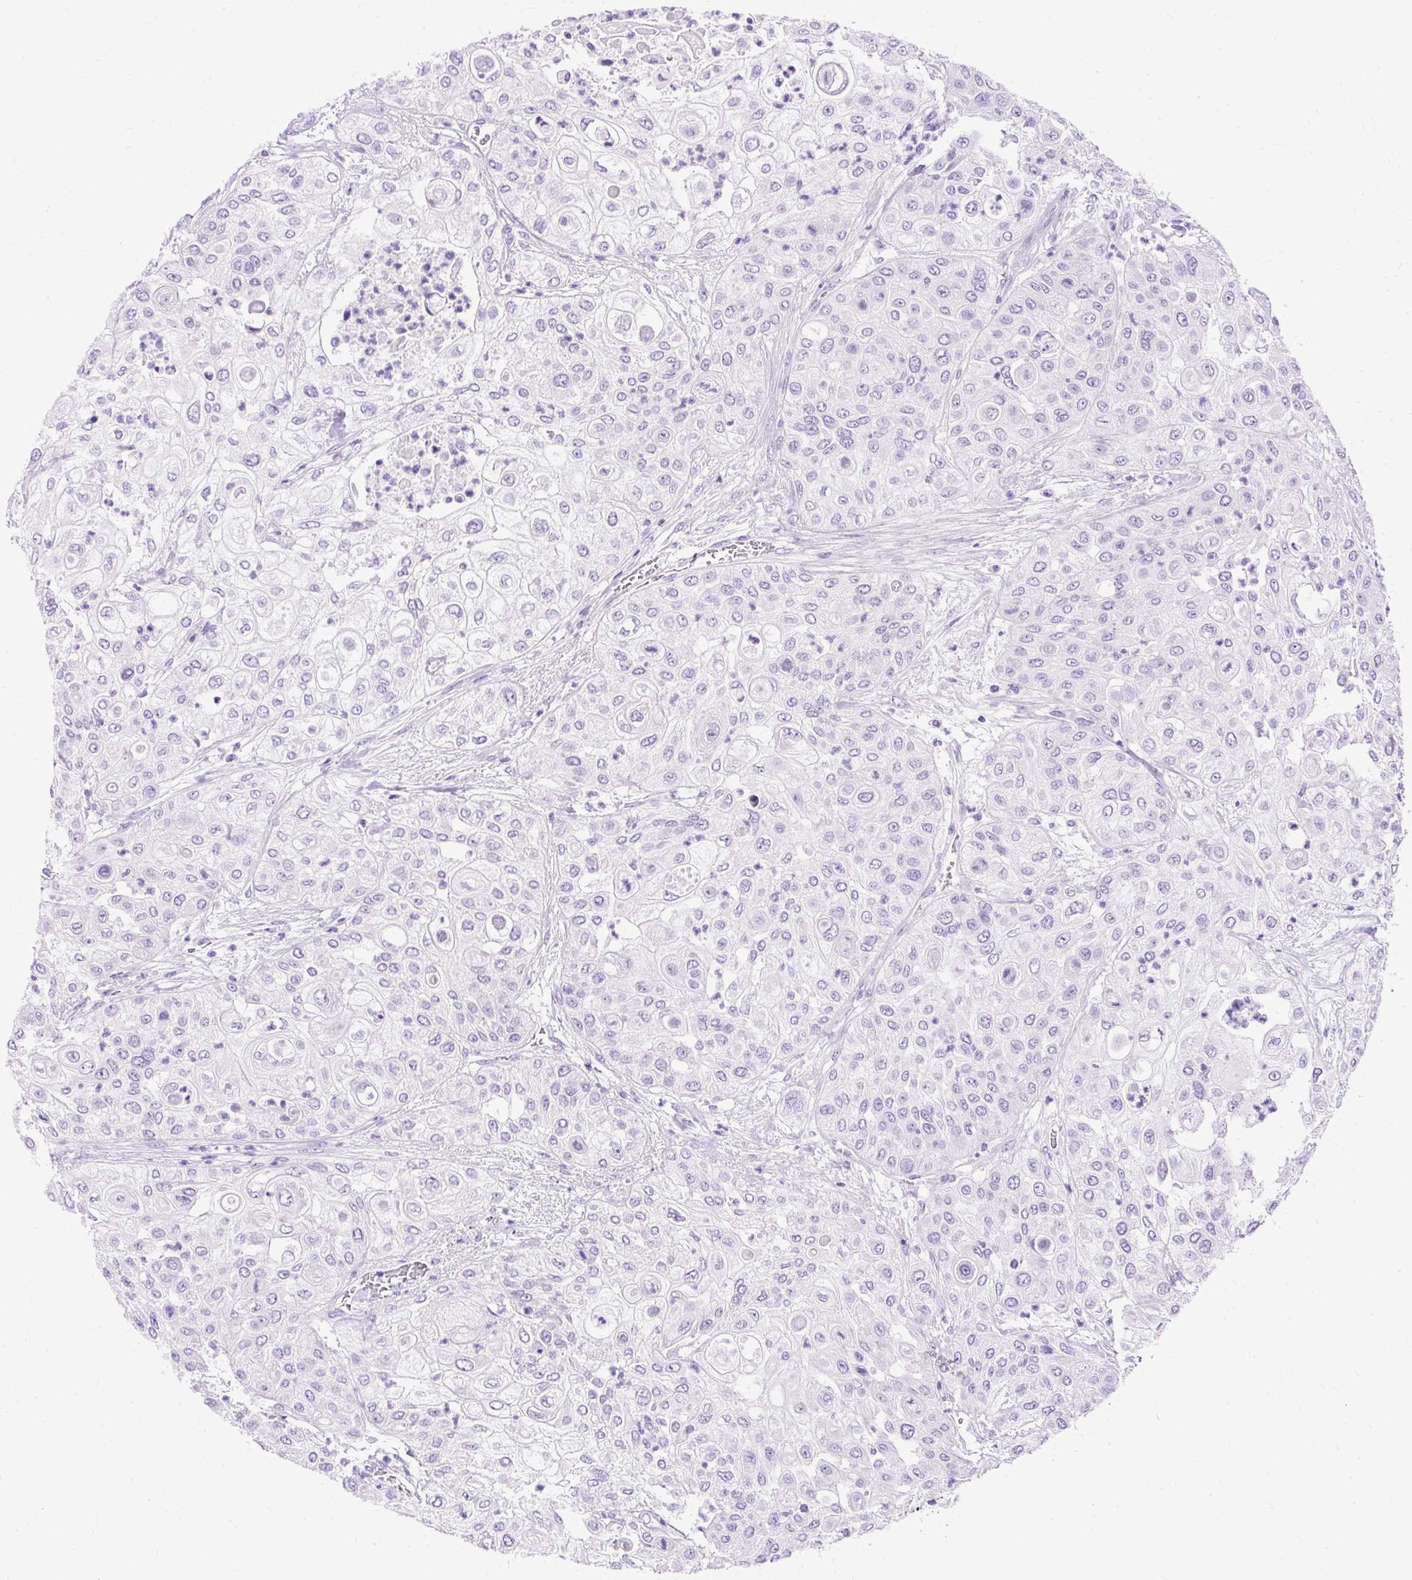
{"staining": {"intensity": "negative", "quantity": "none", "location": "none"}, "tissue": "urothelial cancer", "cell_type": "Tumor cells", "image_type": "cancer", "snomed": [{"axis": "morphology", "description": "Urothelial carcinoma, High grade"}, {"axis": "topography", "description": "Urinary bladder"}], "caption": "Tumor cells are negative for protein expression in human urothelial cancer.", "gene": "HEY1", "patient": {"sex": "female", "age": 79}}